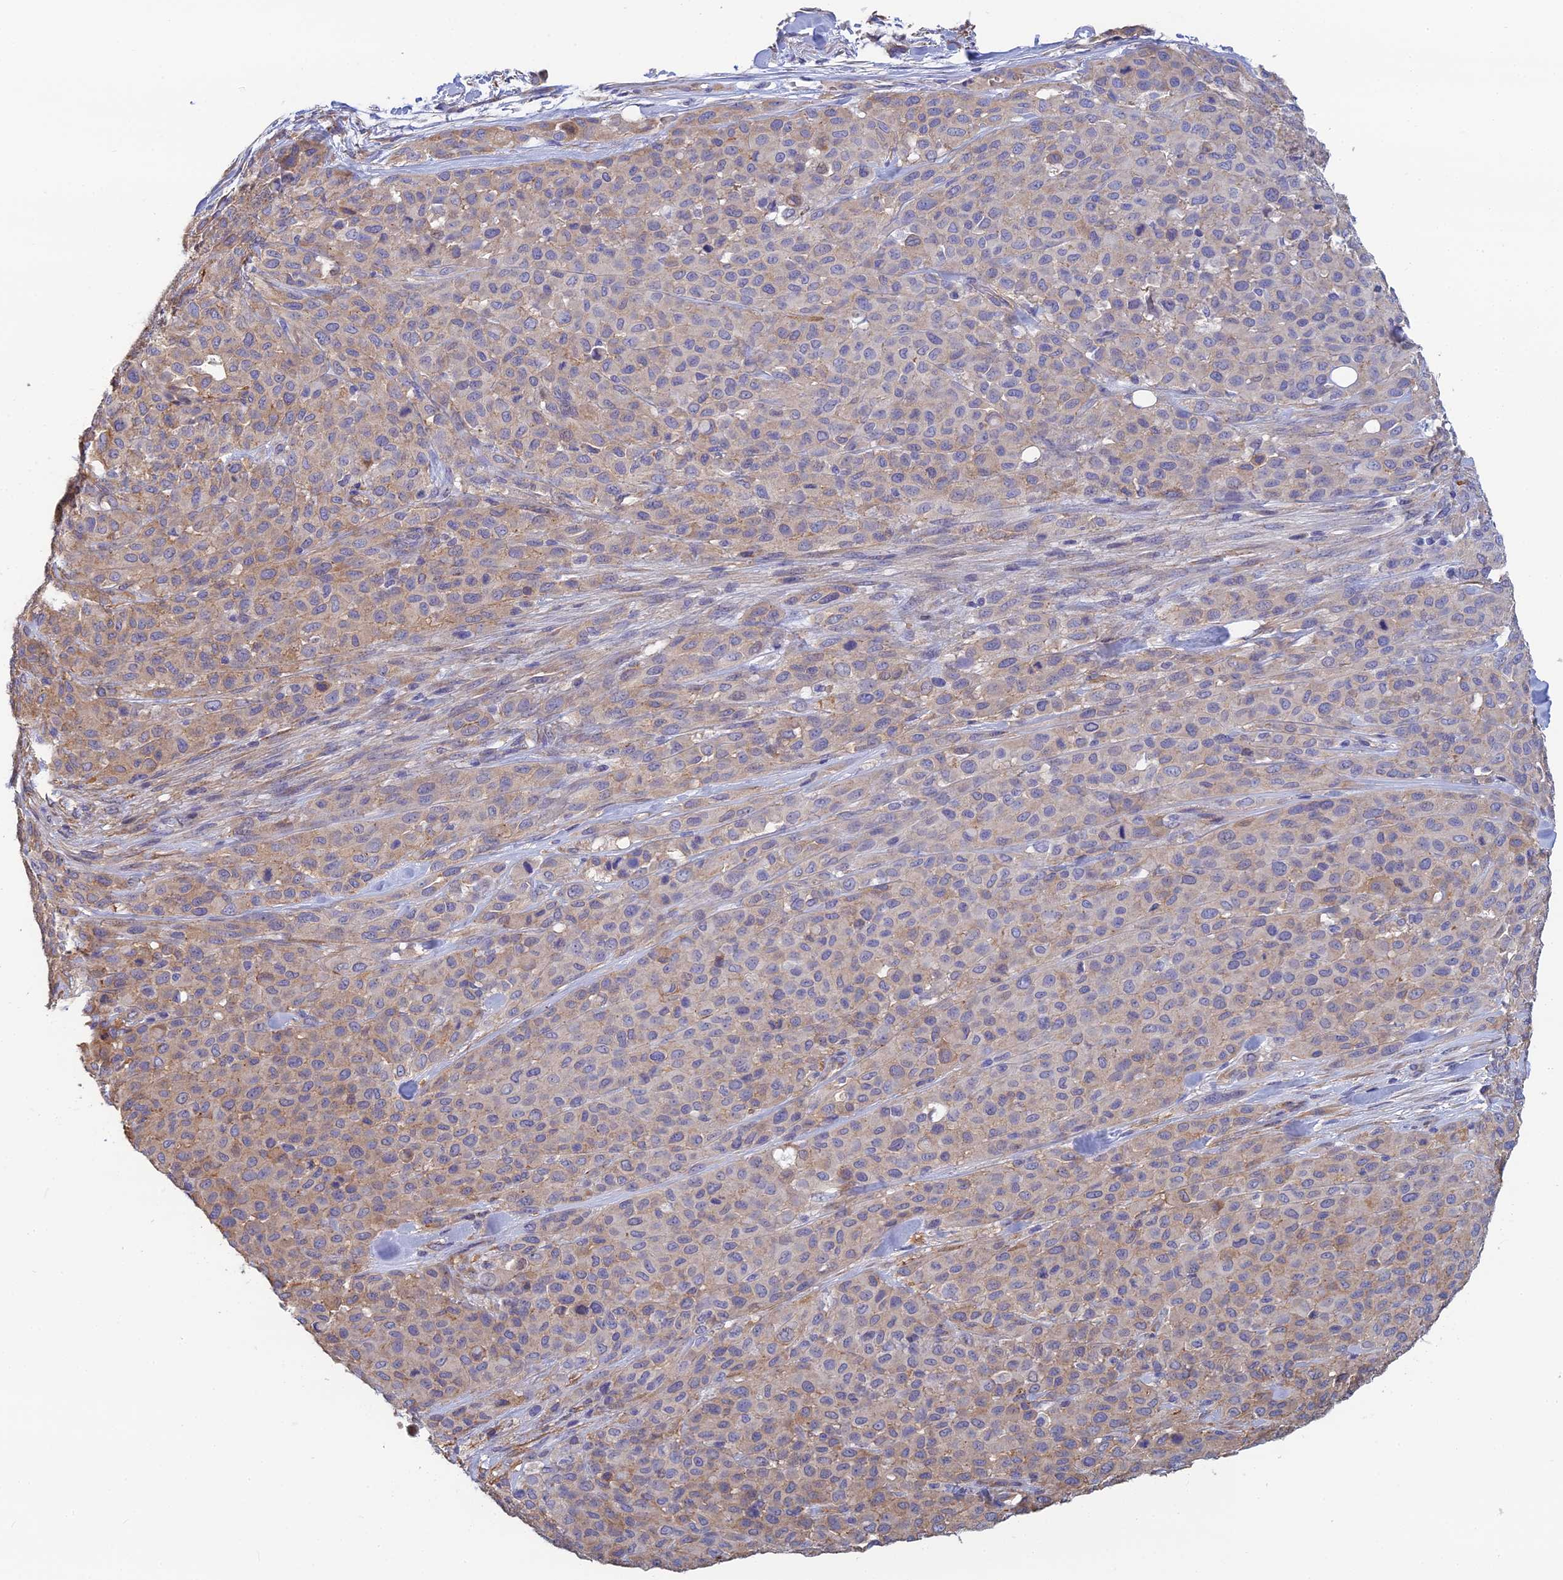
{"staining": {"intensity": "weak", "quantity": "25%-75%", "location": "cytoplasmic/membranous"}, "tissue": "melanoma", "cell_type": "Tumor cells", "image_type": "cancer", "snomed": [{"axis": "morphology", "description": "Malignant melanoma, Metastatic site"}, {"axis": "topography", "description": "Skin"}], "caption": "Weak cytoplasmic/membranous expression is seen in about 25%-75% of tumor cells in melanoma. (Brightfield microscopy of DAB IHC at high magnification).", "gene": "PCDHA5", "patient": {"sex": "female", "age": 81}}